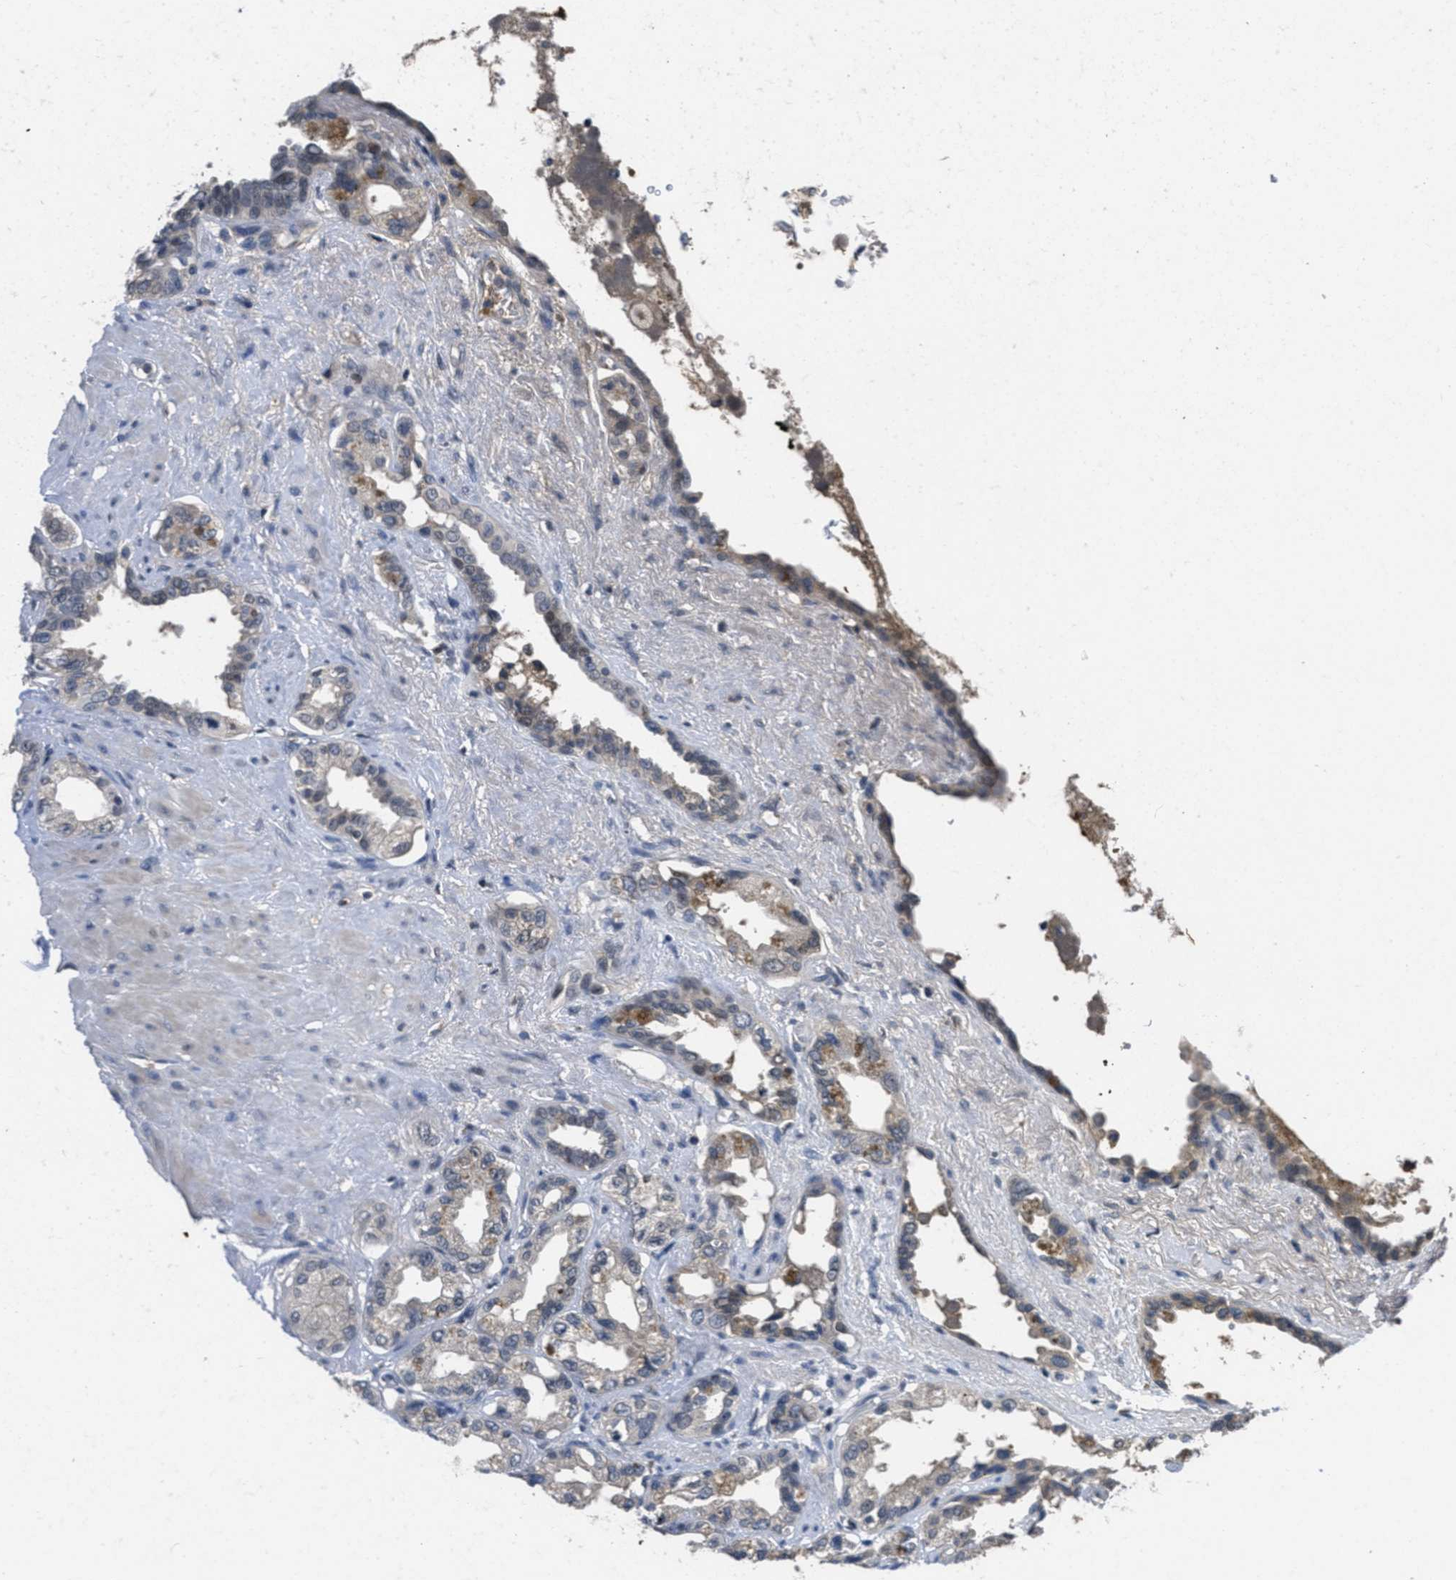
{"staining": {"intensity": "weak", "quantity": "25%-75%", "location": "cytoplasmic/membranous"}, "tissue": "seminal vesicle", "cell_type": "Glandular cells", "image_type": "normal", "snomed": [{"axis": "morphology", "description": "Normal tissue, NOS"}, {"axis": "topography", "description": "Seminal veicle"}], "caption": "IHC (DAB (3,3'-diaminobenzidine)) staining of benign human seminal vesicle exhibits weak cytoplasmic/membranous protein staining in approximately 25%-75% of glandular cells. (DAB IHC with brightfield microscopy, high magnification).", "gene": "ANGPT1", "patient": {"sex": "male", "age": 61}}